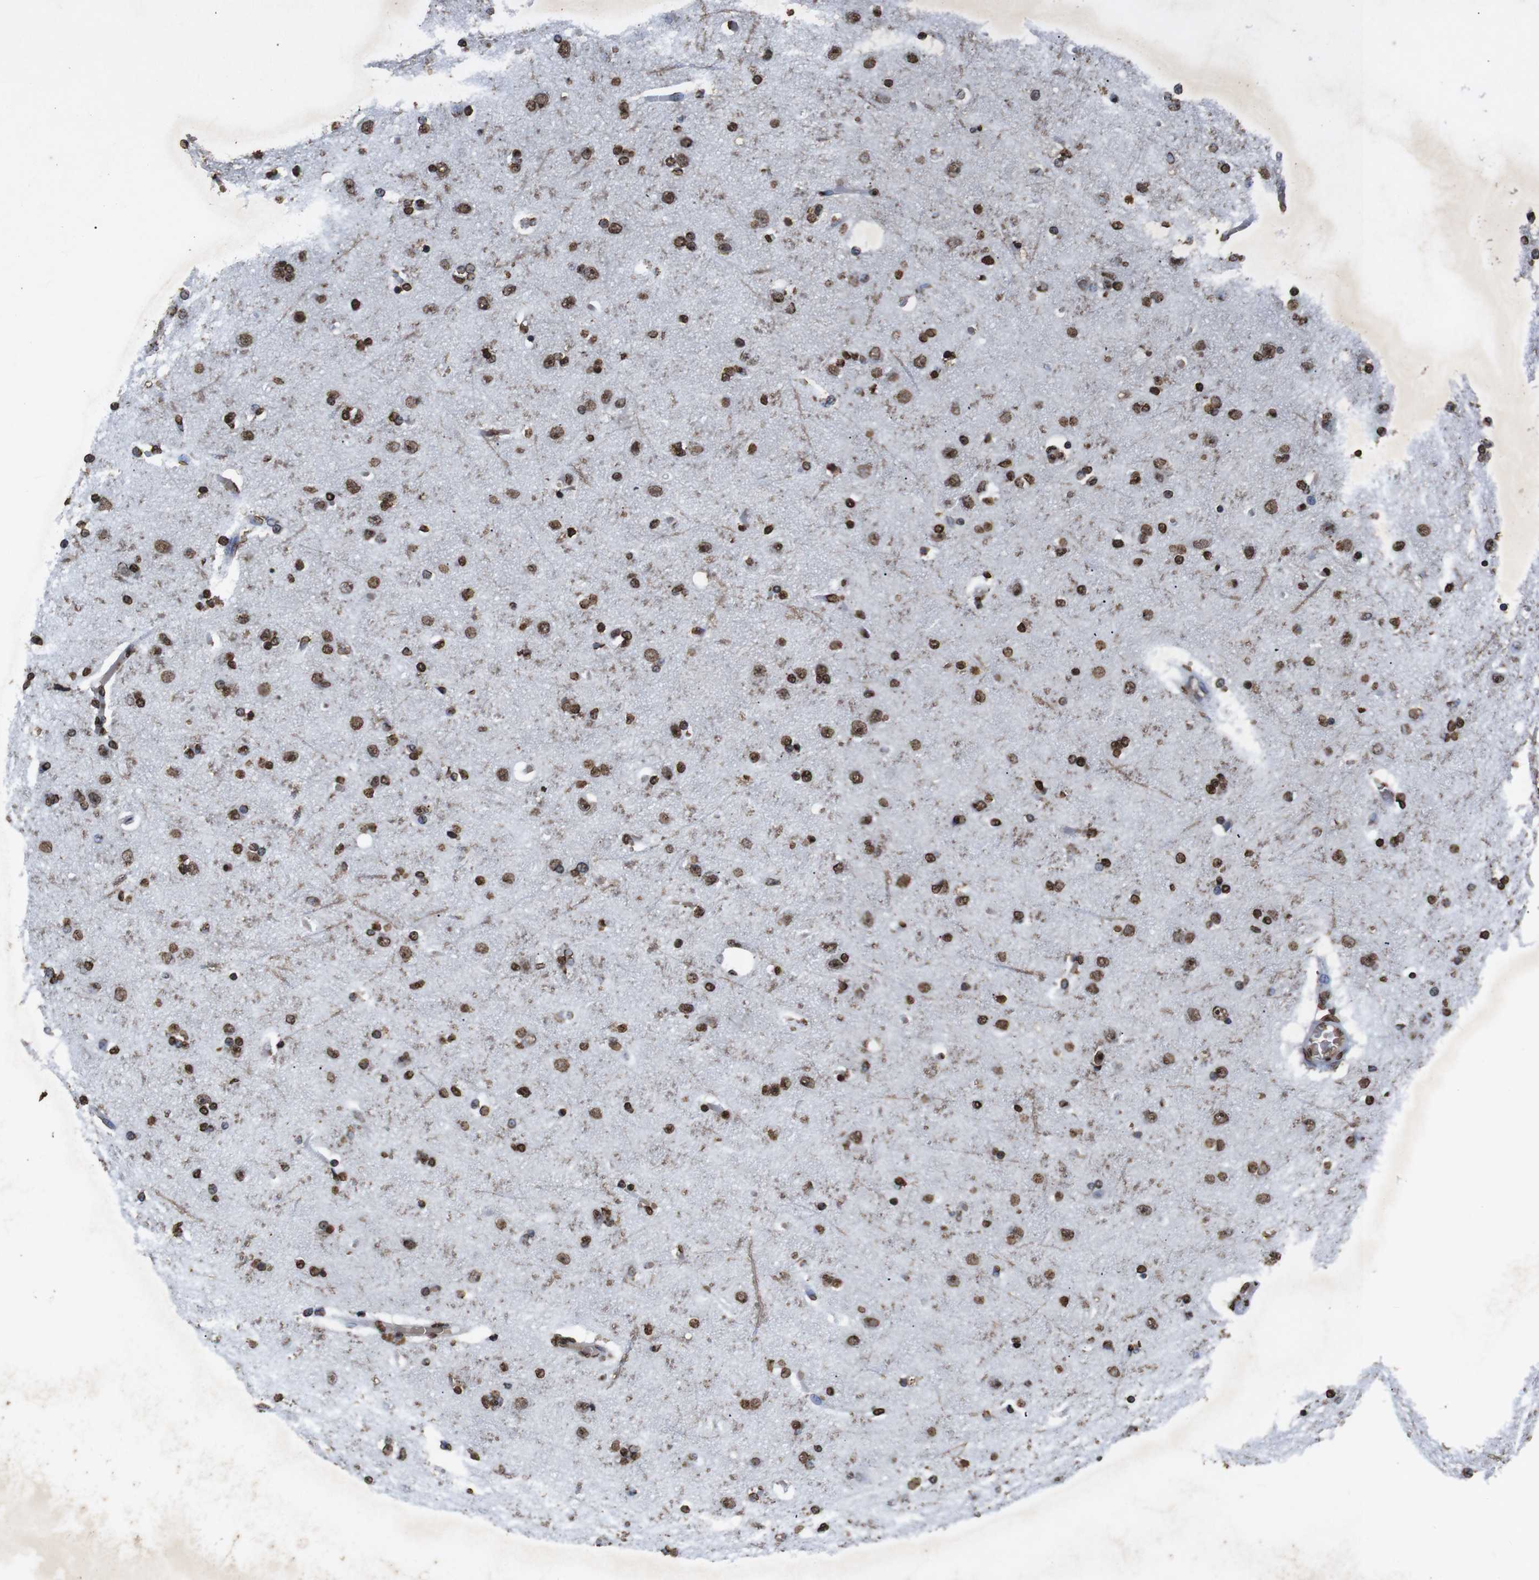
{"staining": {"intensity": "moderate", "quantity": ">75%", "location": "nuclear"}, "tissue": "cerebral cortex", "cell_type": "Endothelial cells", "image_type": "normal", "snomed": [{"axis": "morphology", "description": "Normal tissue, NOS"}, {"axis": "topography", "description": "Cerebral cortex"}], "caption": "Human cerebral cortex stained with a brown dye demonstrates moderate nuclear positive positivity in approximately >75% of endothelial cells.", "gene": "MDM2", "patient": {"sex": "female", "age": 54}}